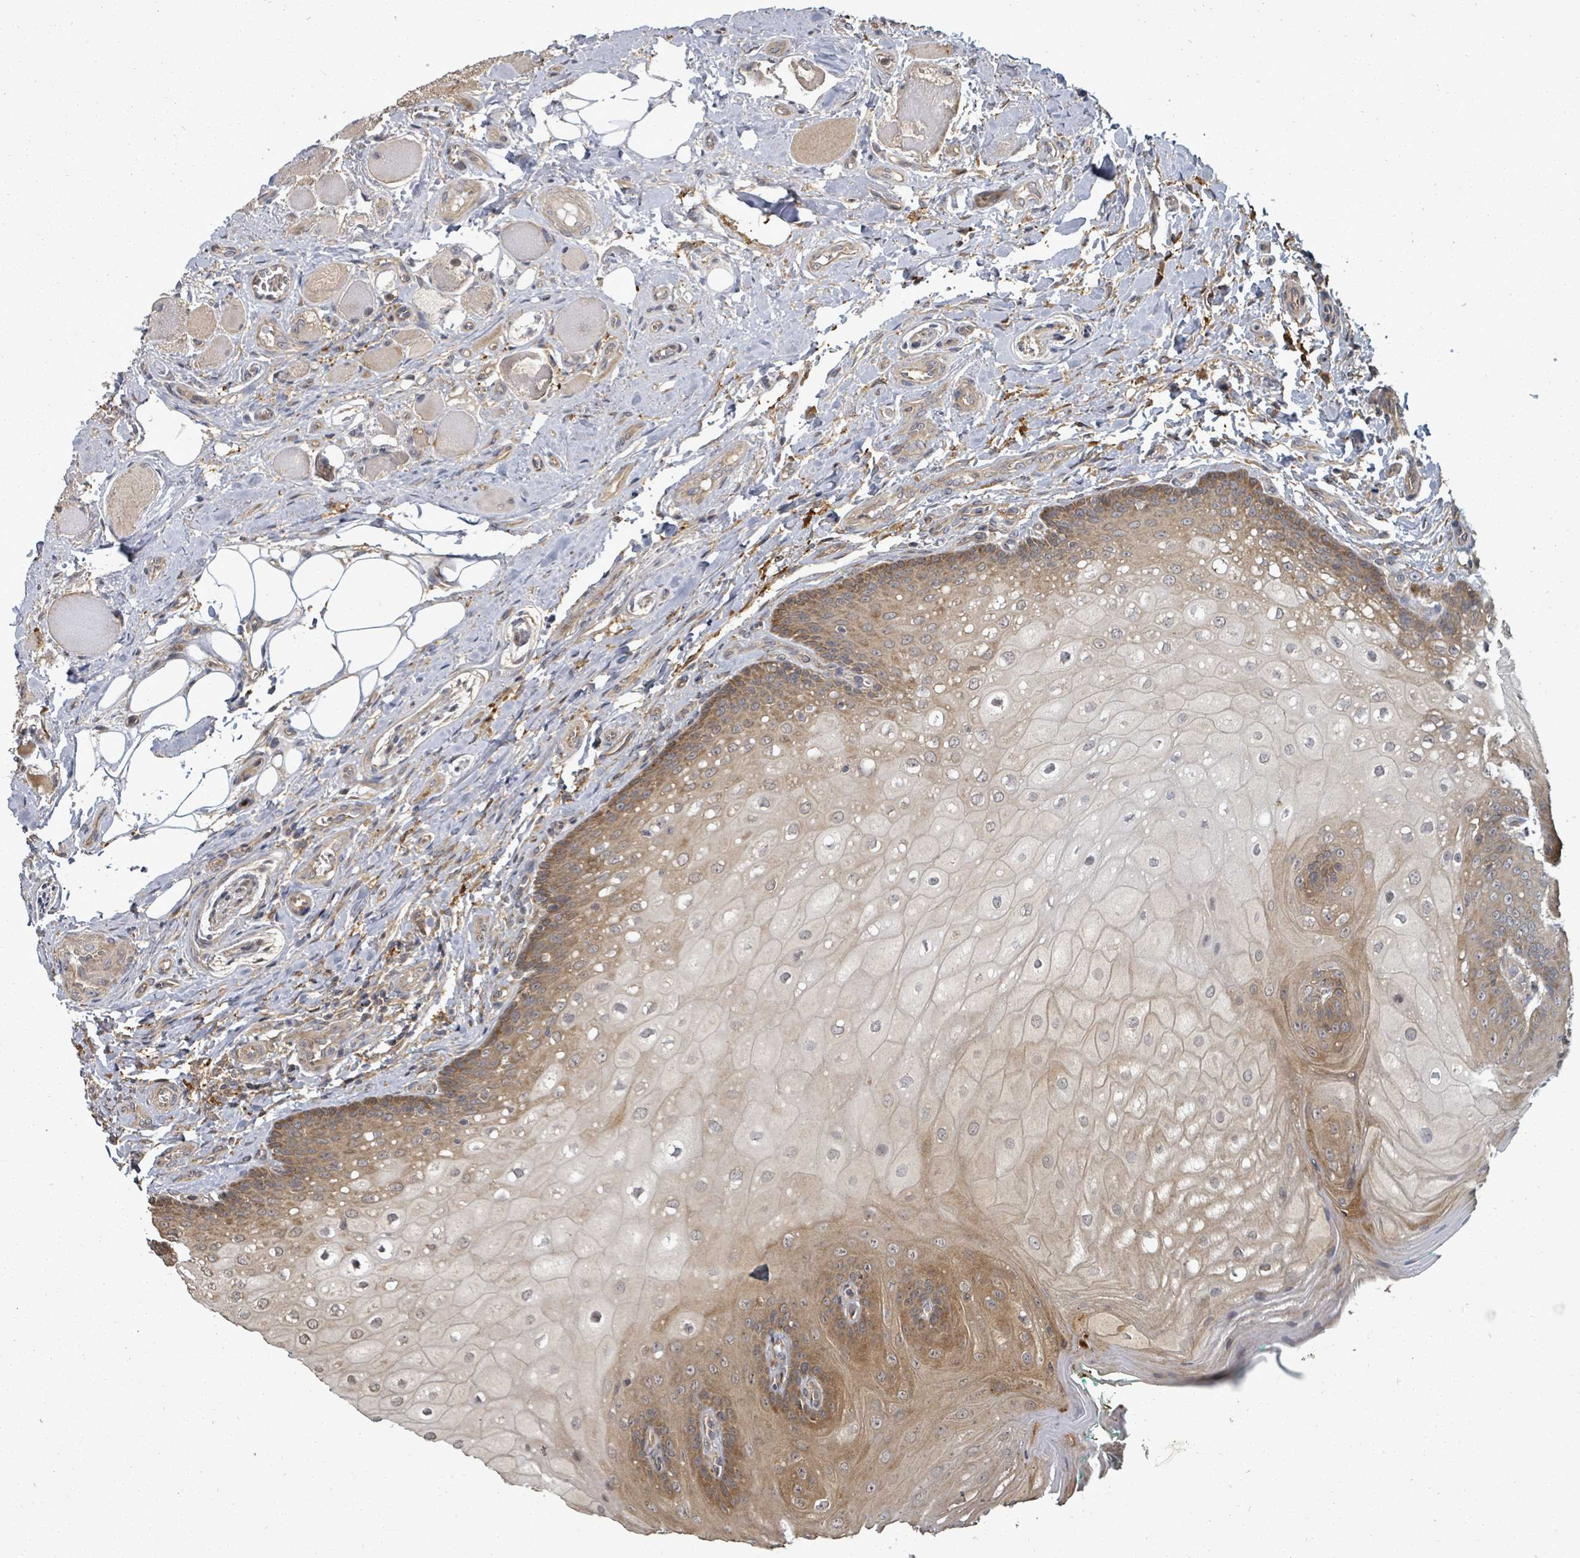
{"staining": {"intensity": "moderate", "quantity": "25%-75%", "location": "cytoplasmic/membranous"}, "tissue": "oral mucosa", "cell_type": "Squamous epithelial cells", "image_type": "normal", "snomed": [{"axis": "morphology", "description": "Normal tissue, NOS"}, {"axis": "morphology", "description": "Squamous cell carcinoma, NOS"}, {"axis": "topography", "description": "Oral tissue"}, {"axis": "topography", "description": "Tounge, NOS"}, {"axis": "topography", "description": "Head-Neck"}], "caption": "Protein analysis of normal oral mucosa demonstrates moderate cytoplasmic/membranous expression in approximately 25%-75% of squamous epithelial cells. Using DAB (3,3'-diaminobenzidine) (brown) and hematoxylin (blue) stains, captured at high magnification using brightfield microscopy.", "gene": "EIF3CL", "patient": {"sex": "male", "age": 79}}